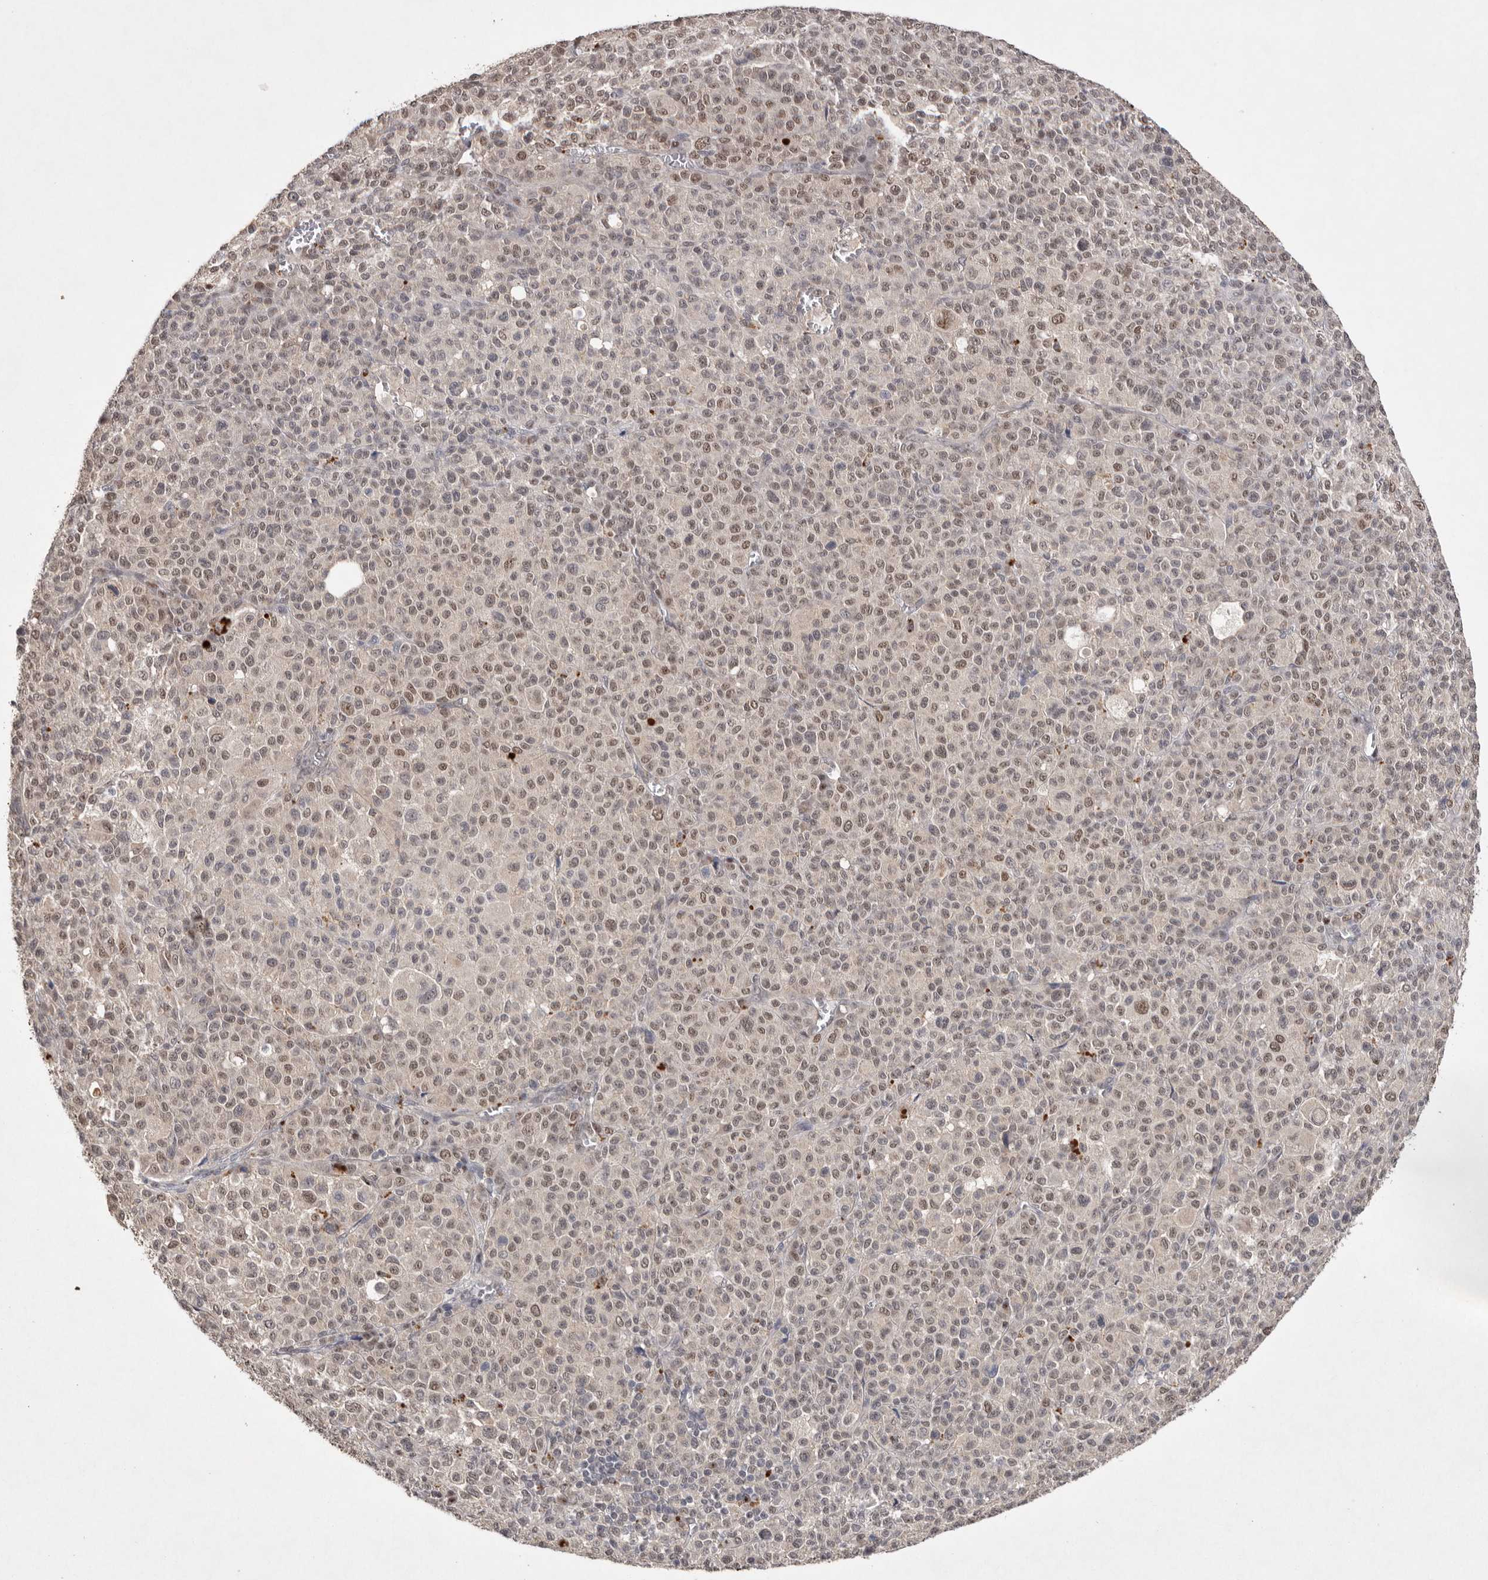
{"staining": {"intensity": "weak", "quantity": ">75%", "location": "nuclear"}, "tissue": "melanoma", "cell_type": "Tumor cells", "image_type": "cancer", "snomed": [{"axis": "morphology", "description": "Malignant melanoma, Metastatic site"}, {"axis": "topography", "description": "Skin"}], "caption": "Immunohistochemistry (IHC) image of neoplastic tissue: melanoma stained using IHC displays low levels of weak protein expression localized specifically in the nuclear of tumor cells, appearing as a nuclear brown color.", "gene": "HUS1", "patient": {"sex": "female", "age": 74}}